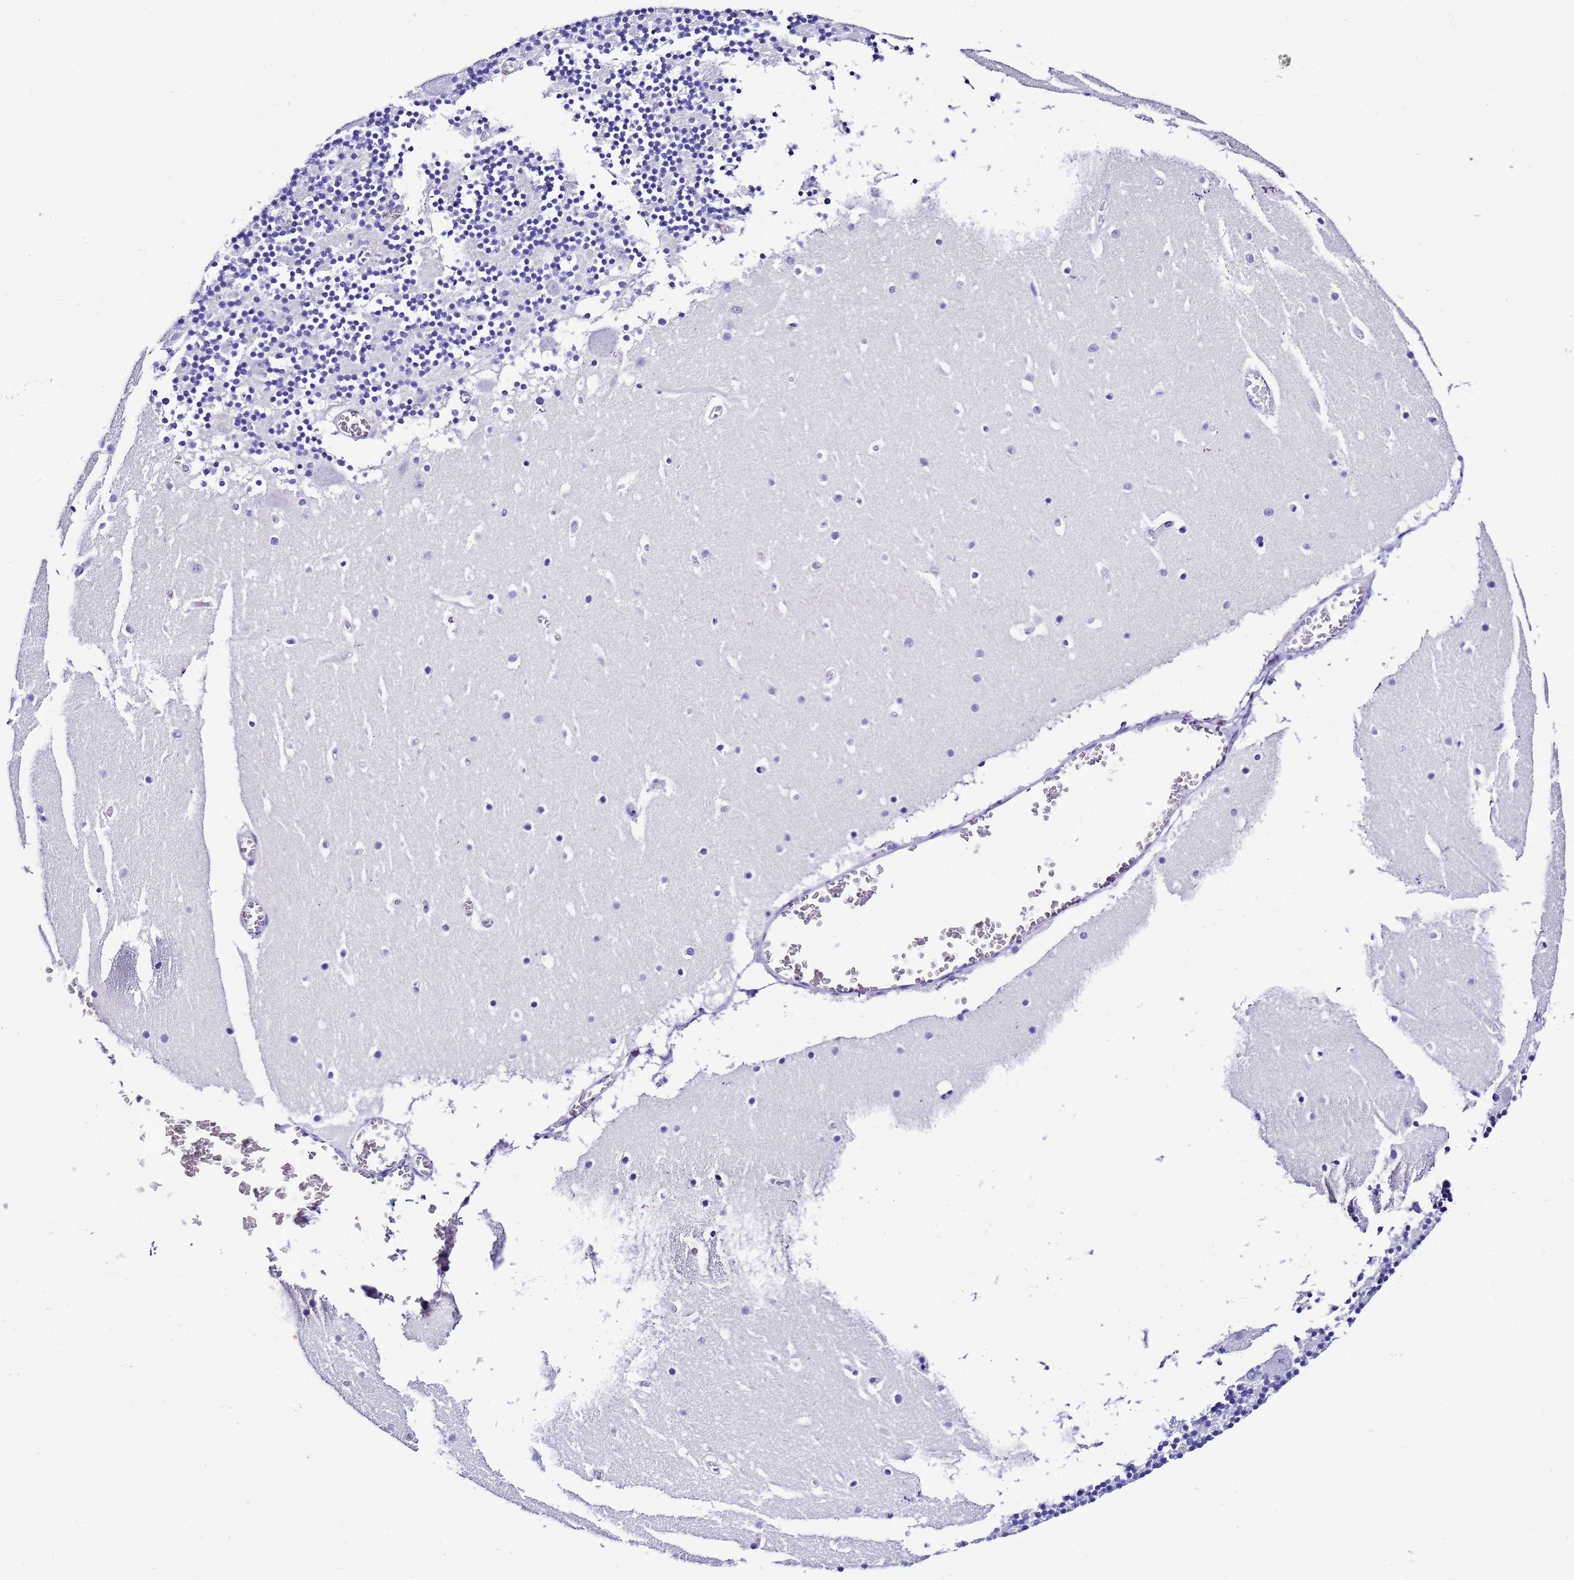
{"staining": {"intensity": "negative", "quantity": "none", "location": "none"}, "tissue": "cerebellum", "cell_type": "Cells in granular layer", "image_type": "normal", "snomed": [{"axis": "morphology", "description": "Normal tissue, NOS"}, {"axis": "topography", "description": "Cerebellum"}], "caption": "This is an immunohistochemistry (IHC) histopathology image of benign human cerebellum. There is no positivity in cells in granular layer.", "gene": "UGT2A1", "patient": {"sex": "female", "age": 28}}